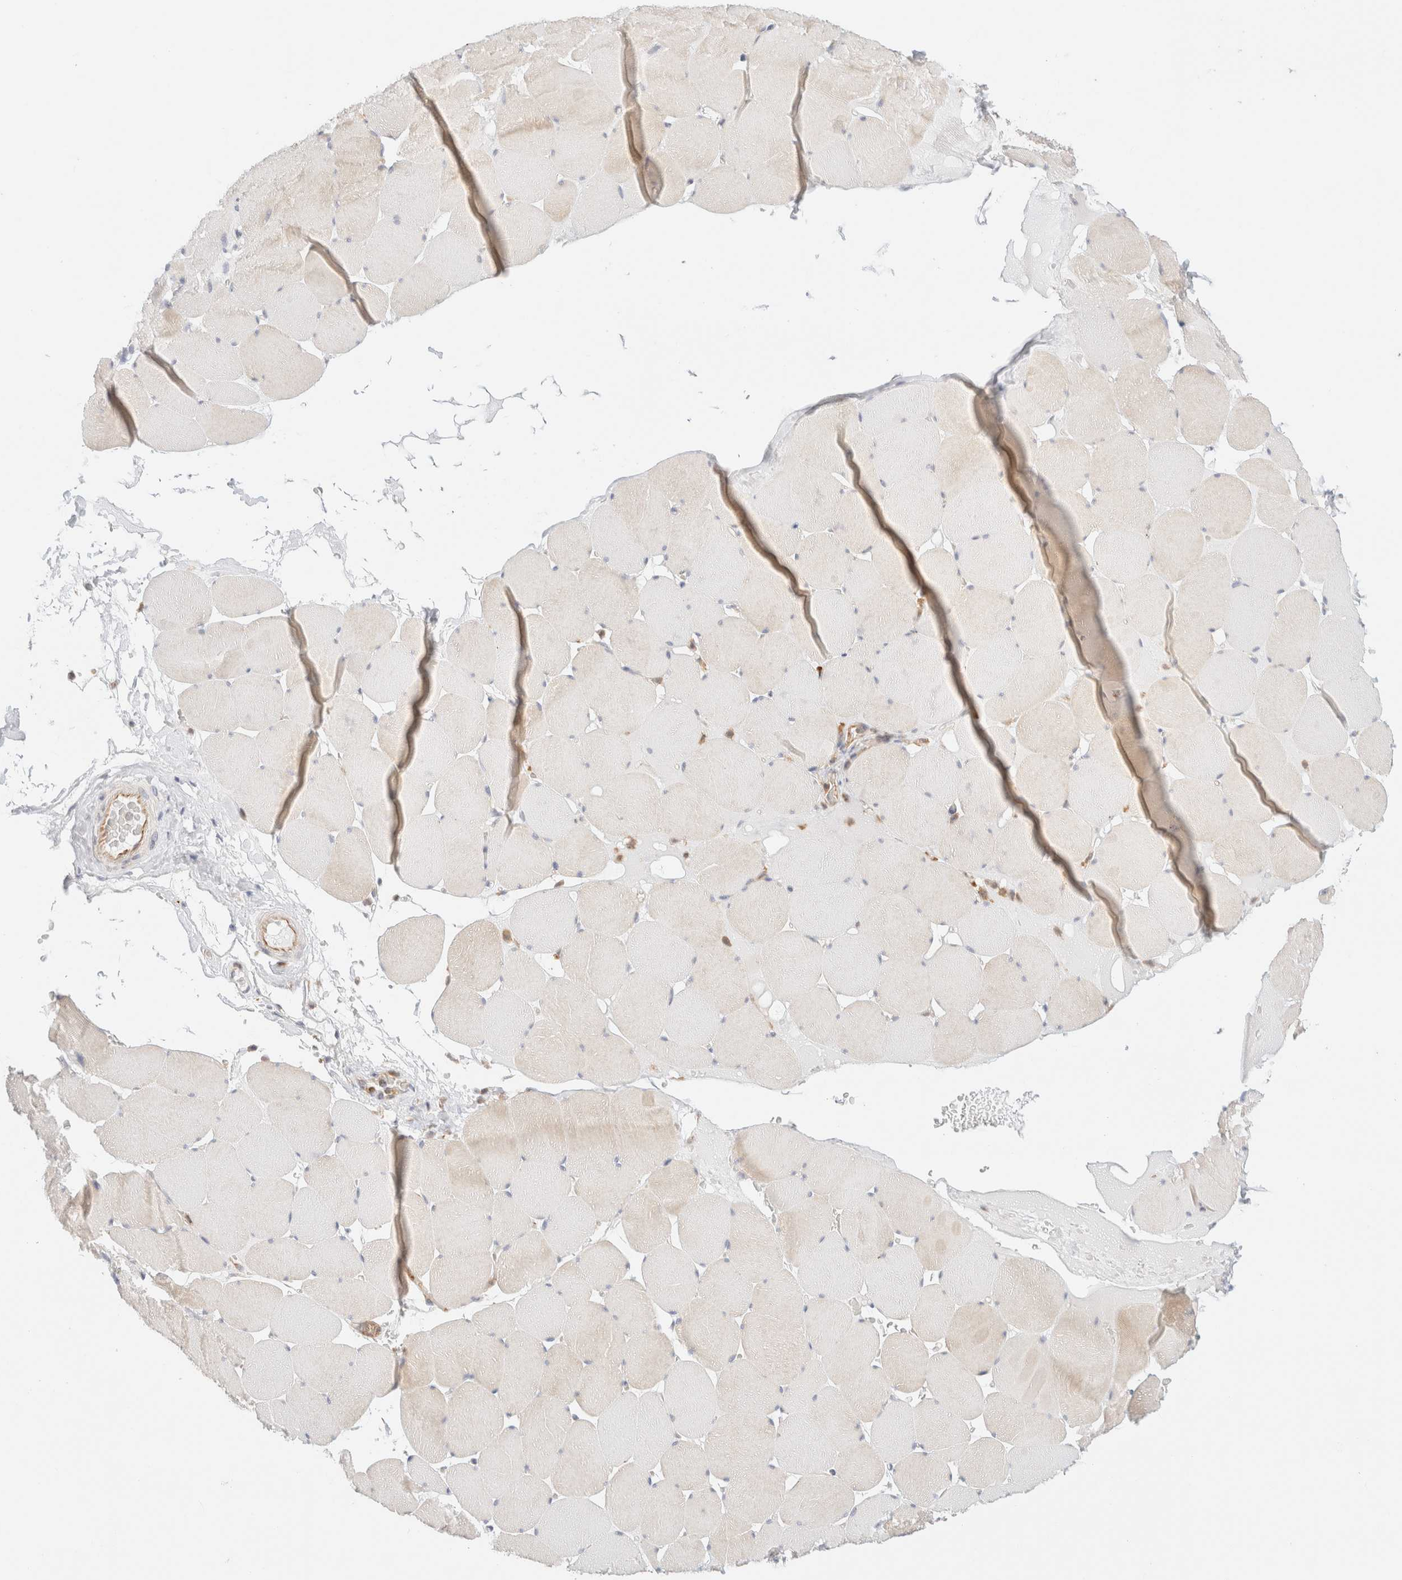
{"staining": {"intensity": "weak", "quantity": "<25%", "location": "cytoplasmic/membranous"}, "tissue": "skeletal muscle", "cell_type": "Myocytes", "image_type": "normal", "snomed": [{"axis": "morphology", "description": "Normal tissue, NOS"}, {"axis": "topography", "description": "Skeletal muscle"}], "caption": "This is an IHC image of benign skeletal muscle. There is no positivity in myocytes.", "gene": "UNC13B", "patient": {"sex": "male", "age": 62}}